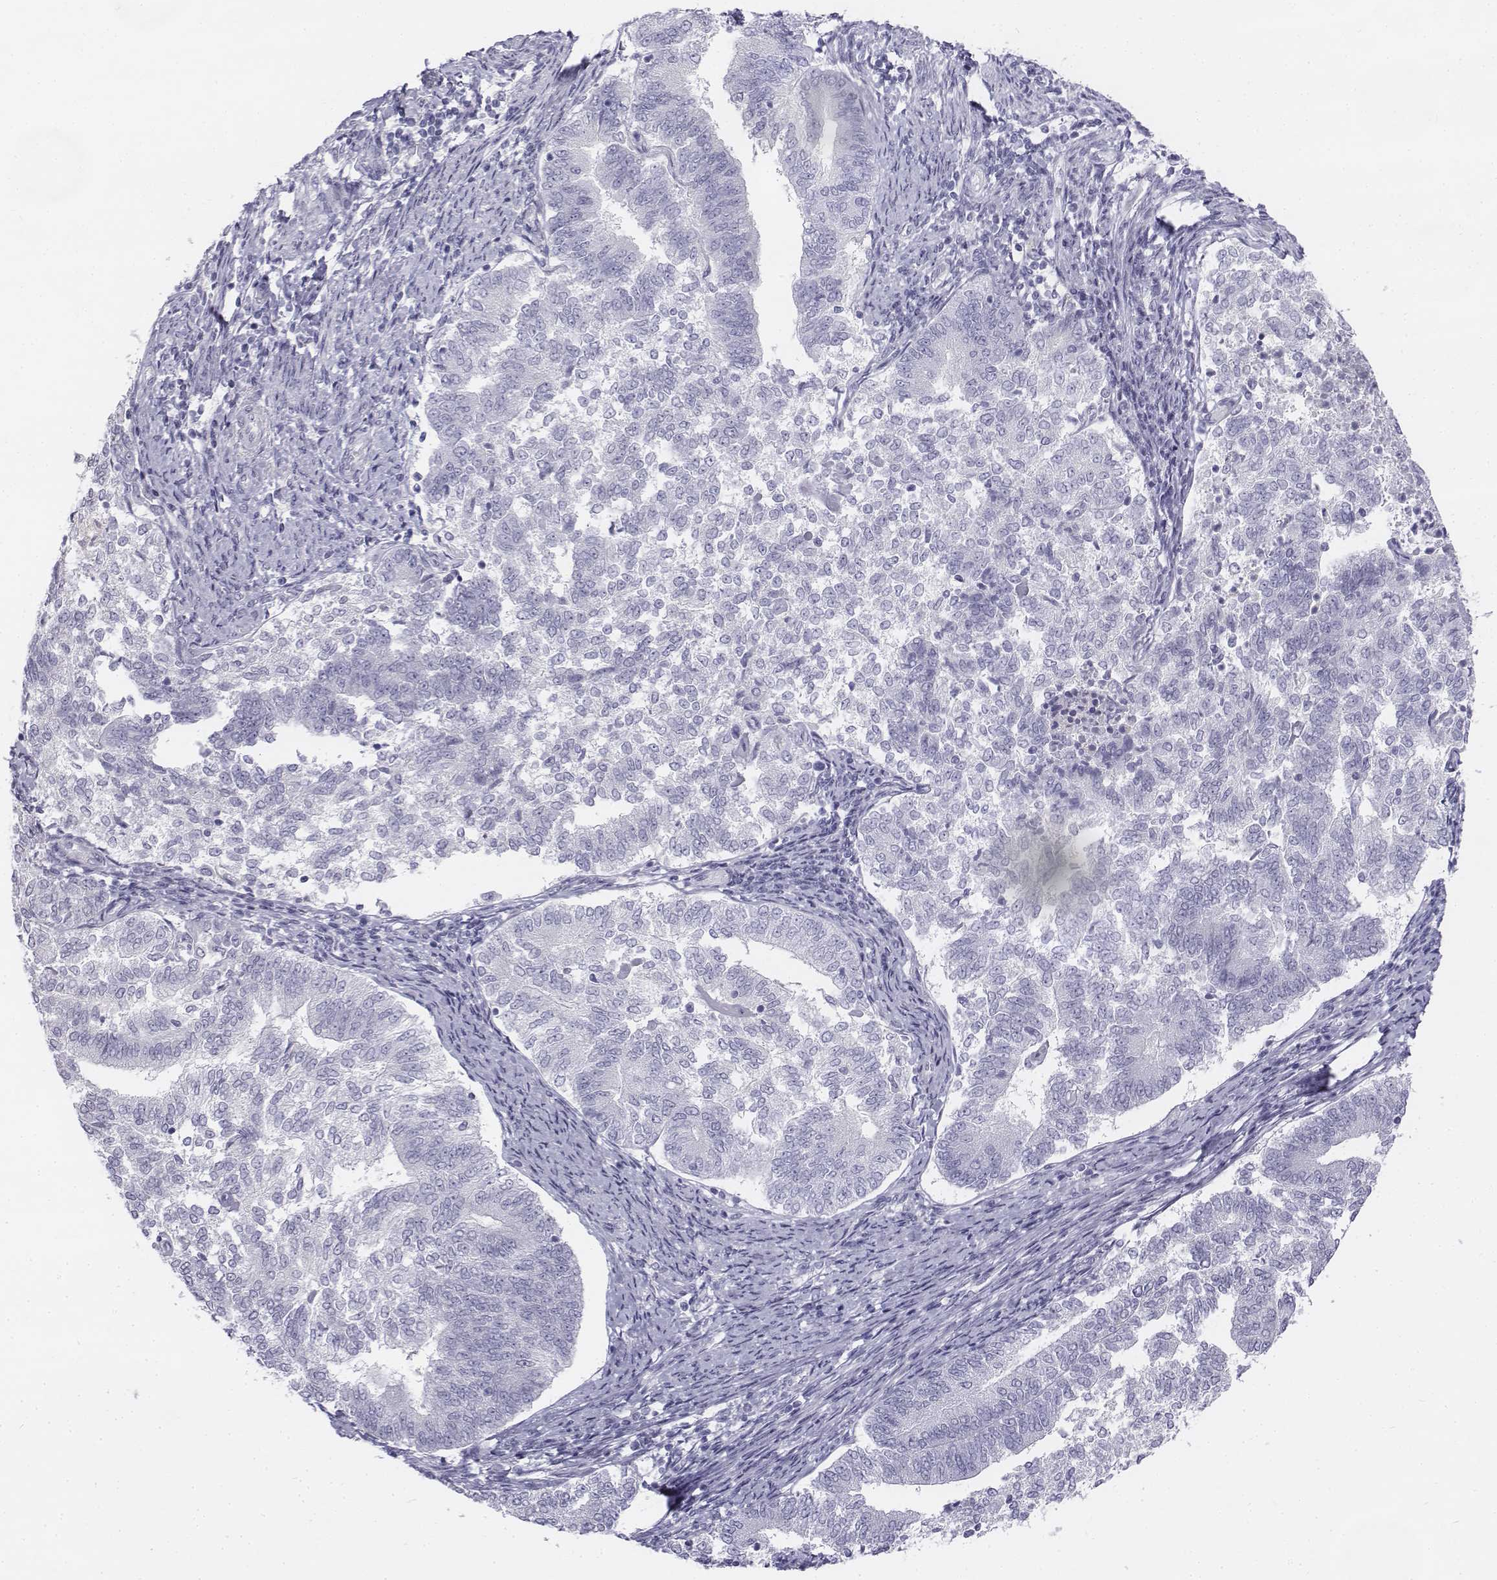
{"staining": {"intensity": "negative", "quantity": "none", "location": "none"}, "tissue": "endometrial cancer", "cell_type": "Tumor cells", "image_type": "cancer", "snomed": [{"axis": "morphology", "description": "Adenocarcinoma, NOS"}, {"axis": "topography", "description": "Endometrium"}], "caption": "The image reveals no significant staining in tumor cells of endometrial cancer.", "gene": "TH", "patient": {"sex": "female", "age": 65}}